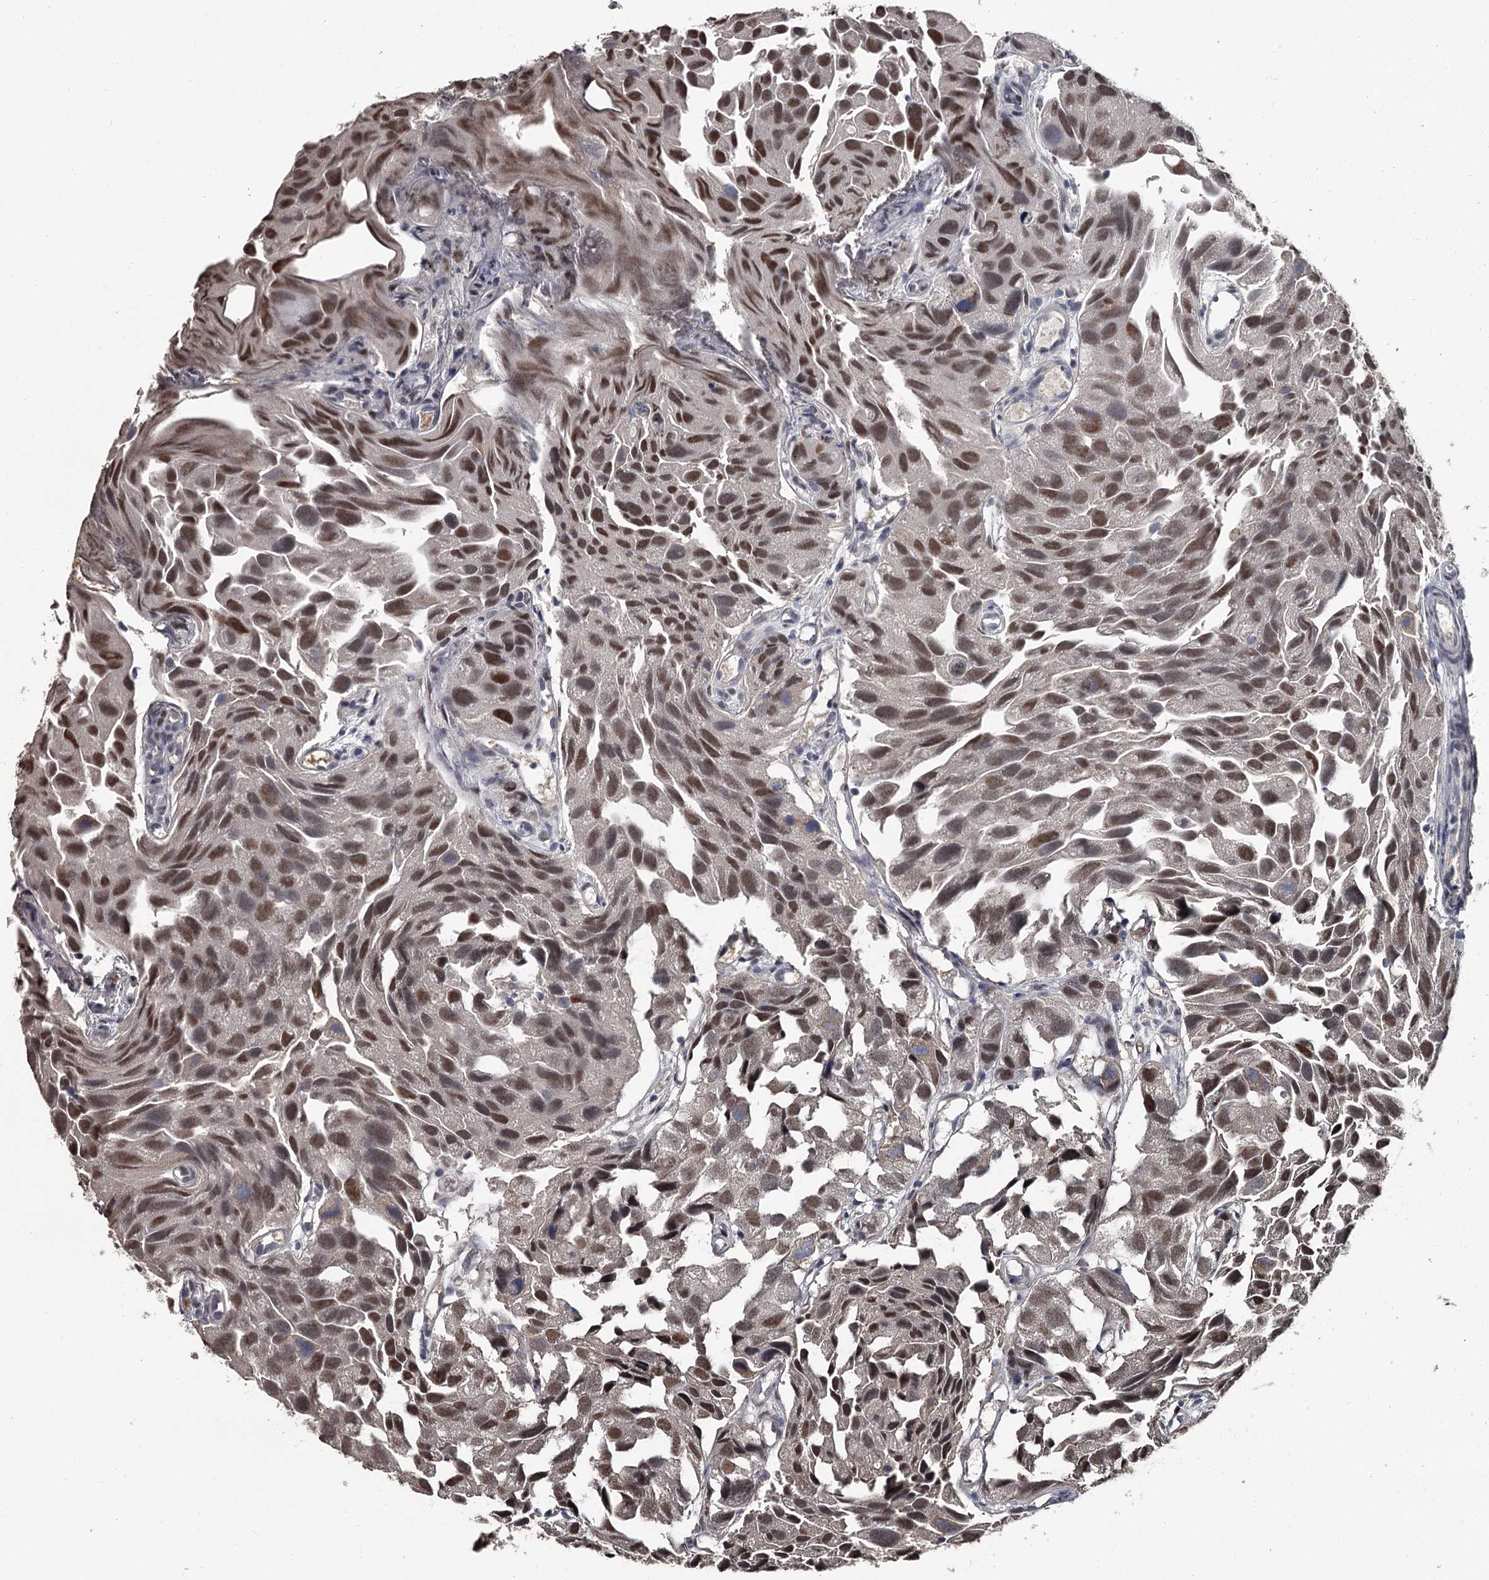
{"staining": {"intensity": "moderate", "quantity": ">75%", "location": "nuclear"}, "tissue": "urothelial cancer", "cell_type": "Tumor cells", "image_type": "cancer", "snomed": [{"axis": "morphology", "description": "Urothelial carcinoma, High grade"}, {"axis": "topography", "description": "Urinary bladder"}], "caption": "Immunohistochemical staining of human urothelial cancer displays medium levels of moderate nuclear expression in about >75% of tumor cells.", "gene": "PRPF40B", "patient": {"sex": "female", "age": 75}}